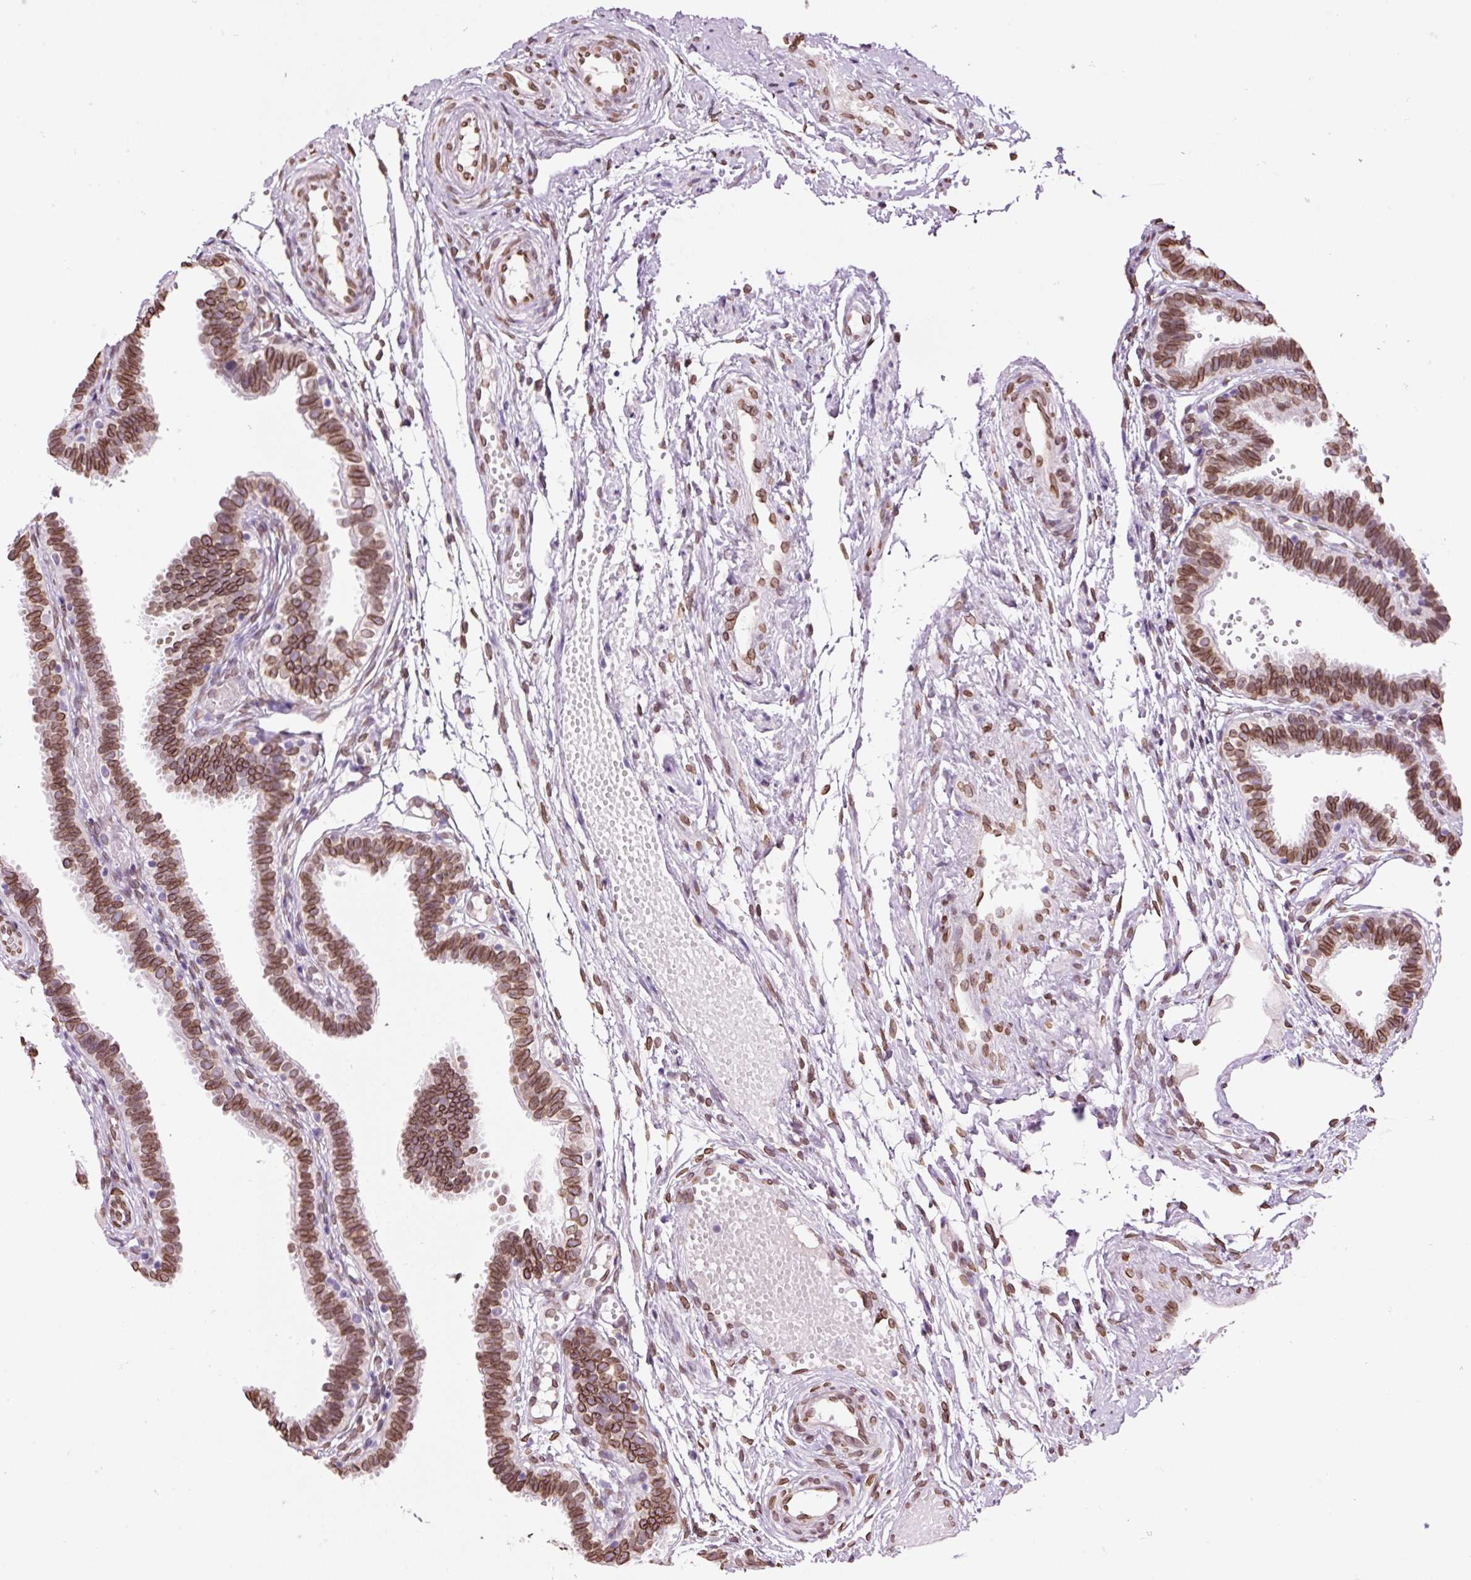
{"staining": {"intensity": "moderate", "quantity": ">75%", "location": "cytoplasmic/membranous,nuclear"}, "tissue": "fallopian tube", "cell_type": "Glandular cells", "image_type": "normal", "snomed": [{"axis": "morphology", "description": "Normal tissue, NOS"}, {"axis": "topography", "description": "Fallopian tube"}], "caption": "Fallopian tube stained with immunohistochemistry exhibits moderate cytoplasmic/membranous,nuclear expression in about >75% of glandular cells. (DAB = brown stain, brightfield microscopy at high magnification).", "gene": "ZNF224", "patient": {"sex": "female", "age": 37}}